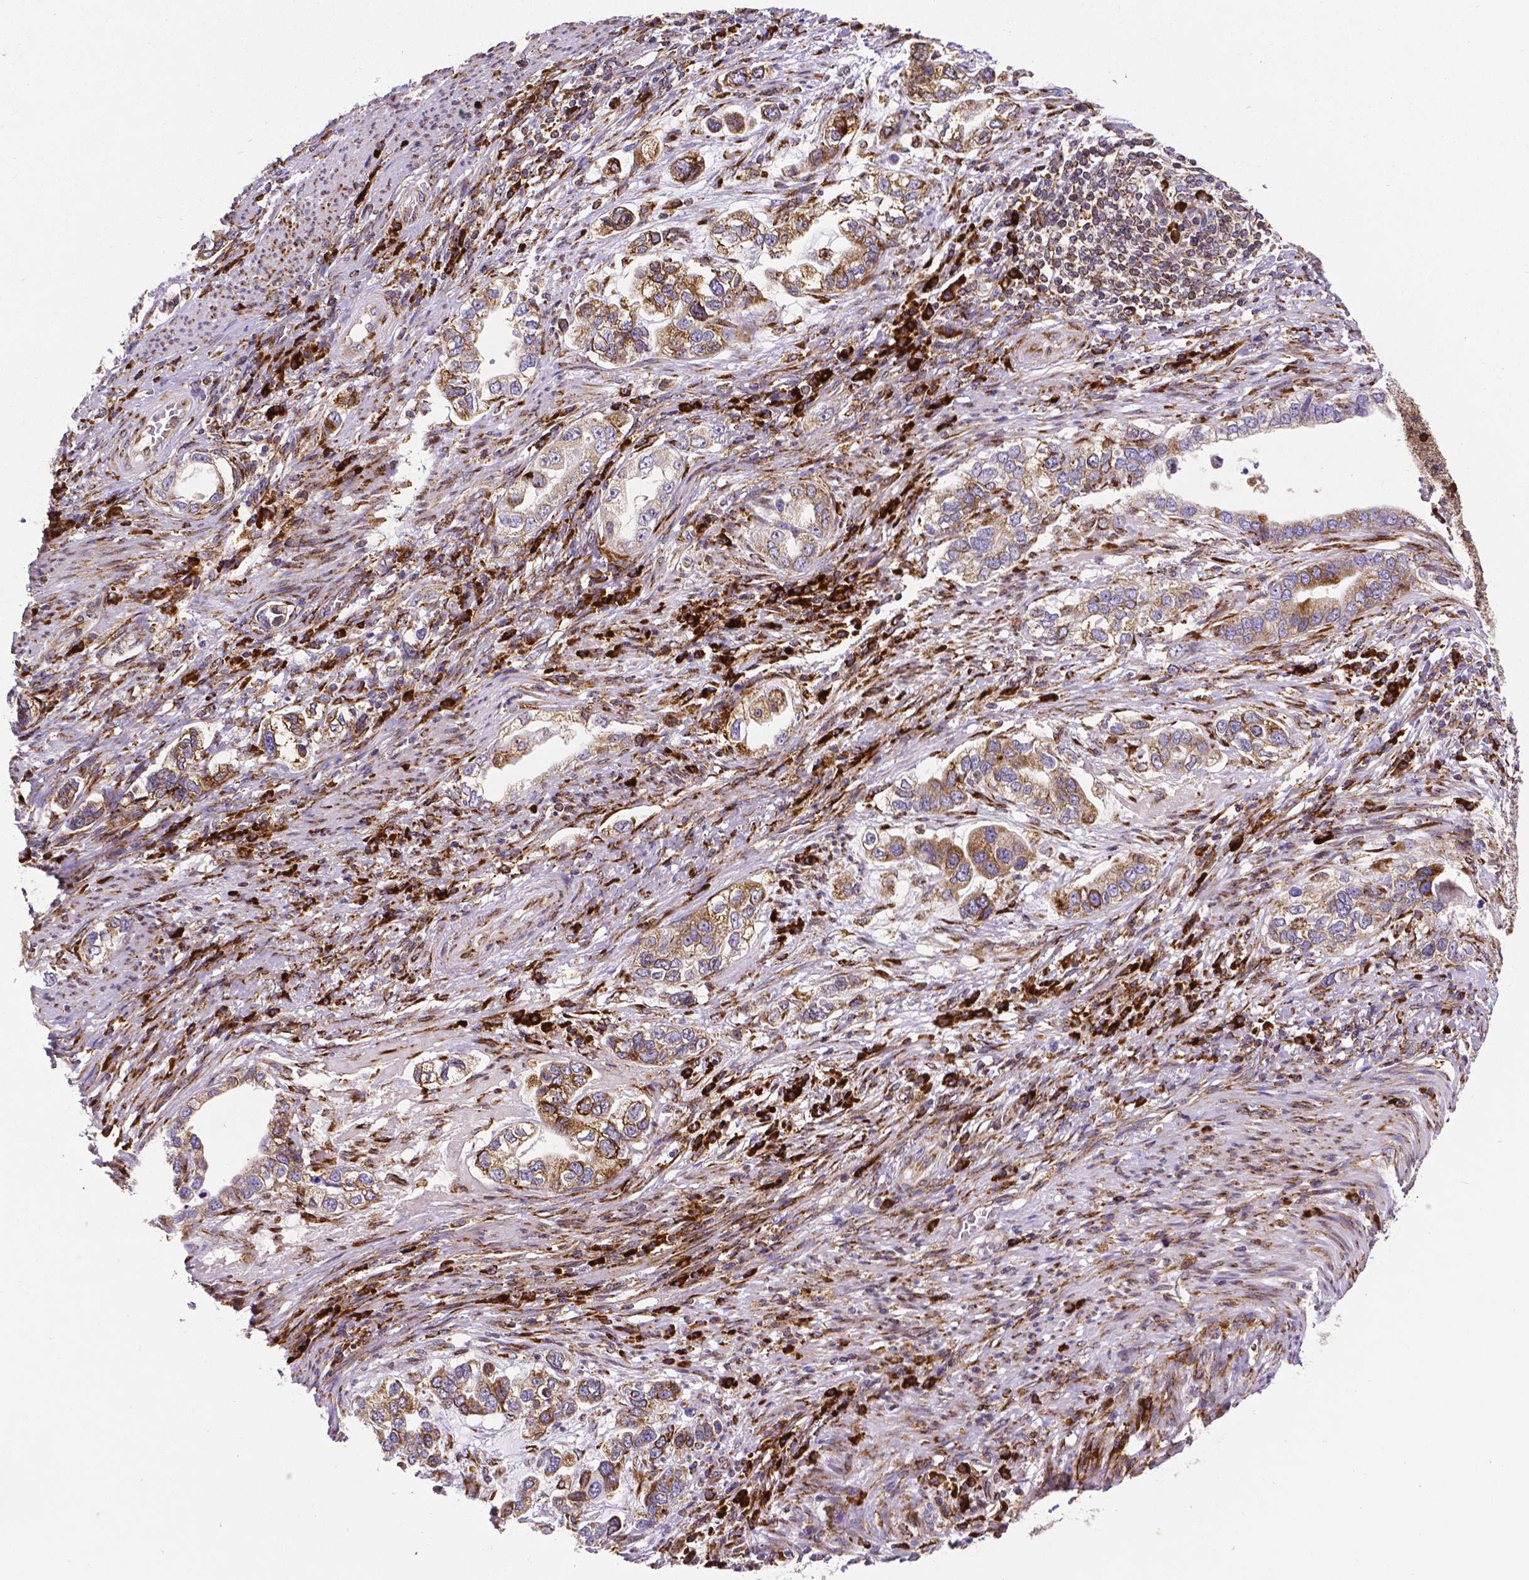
{"staining": {"intensity": "moderate", "quantity": ">75%", "location": "cytoplasmic/membranous"}, "tissue": "stomach cancer", "cell_type": "Tumor cells", "image_type": "cancer", "snomed": [{"axis": "morphology", "description": "Adenocarcinoma, NOS"}, {"axis": "topography", "description": "Stomach, lower"}], "caption": "A brown stain labels moderate cytoplasmic/membranous staining of a protein in stomach cancer (adenocarcinoma) tumor cells.", "gene": "MTDH", "patient": {"sex": "female", "age": 93}}